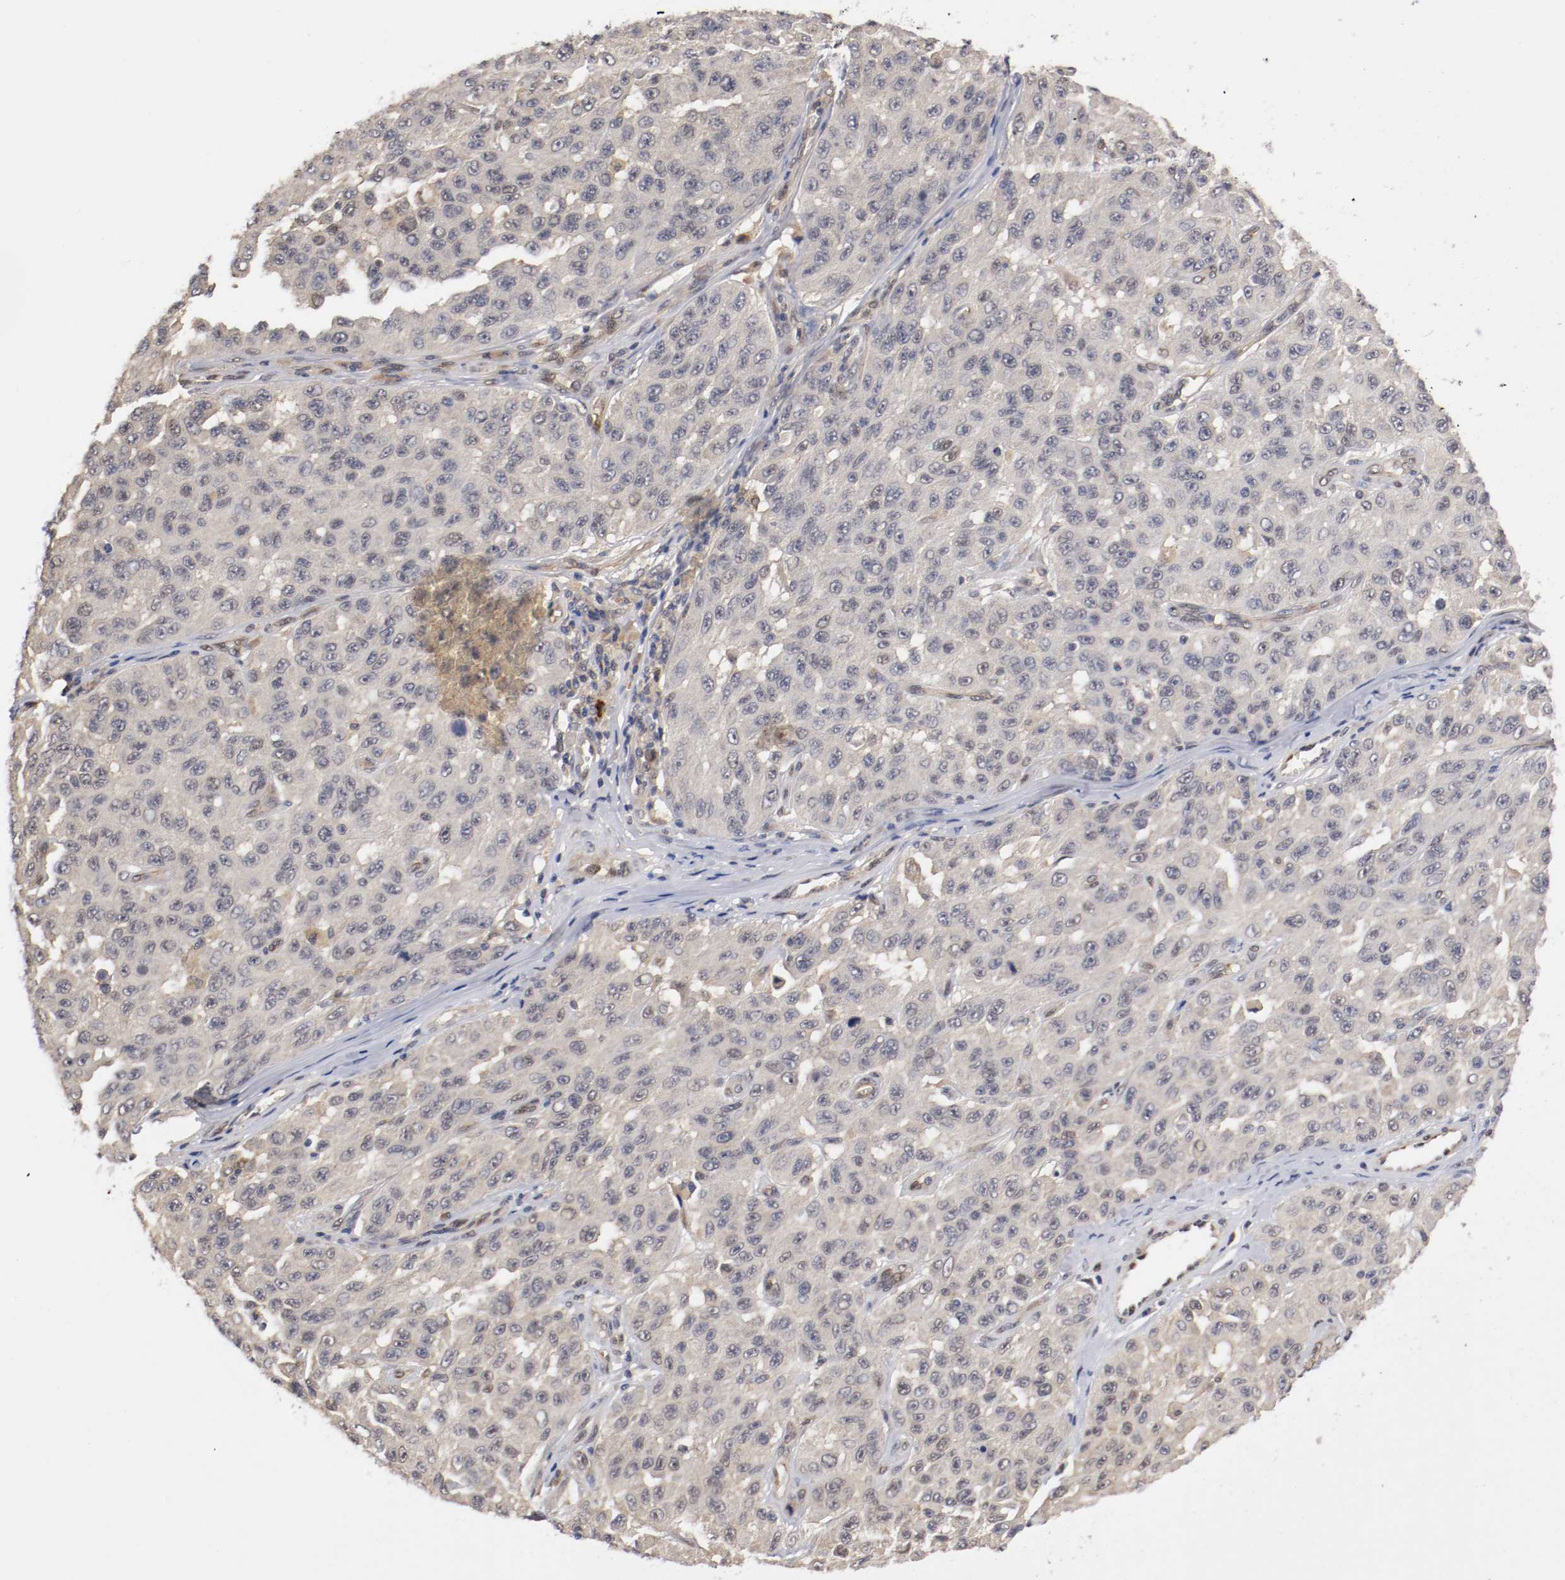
{"staining": {"intensity": "negative", "quantity": "none", "location": "none"}, "tissue": "melanoma", "cell_type": "Tumor cells", "image_type": "cancer", "snomed": [{"axis": "morphology", "description": "Malignant melanoma, NOS"}, {"axis": "topography", "description": "Skin"}], "caption": "Malignant melanoma stained for a protein using immunohistochemistry (IHC) demonstrates no expression tumor cells.", "gene": "DNMT3B", "patient": {"sex": "male", "age": 30}}